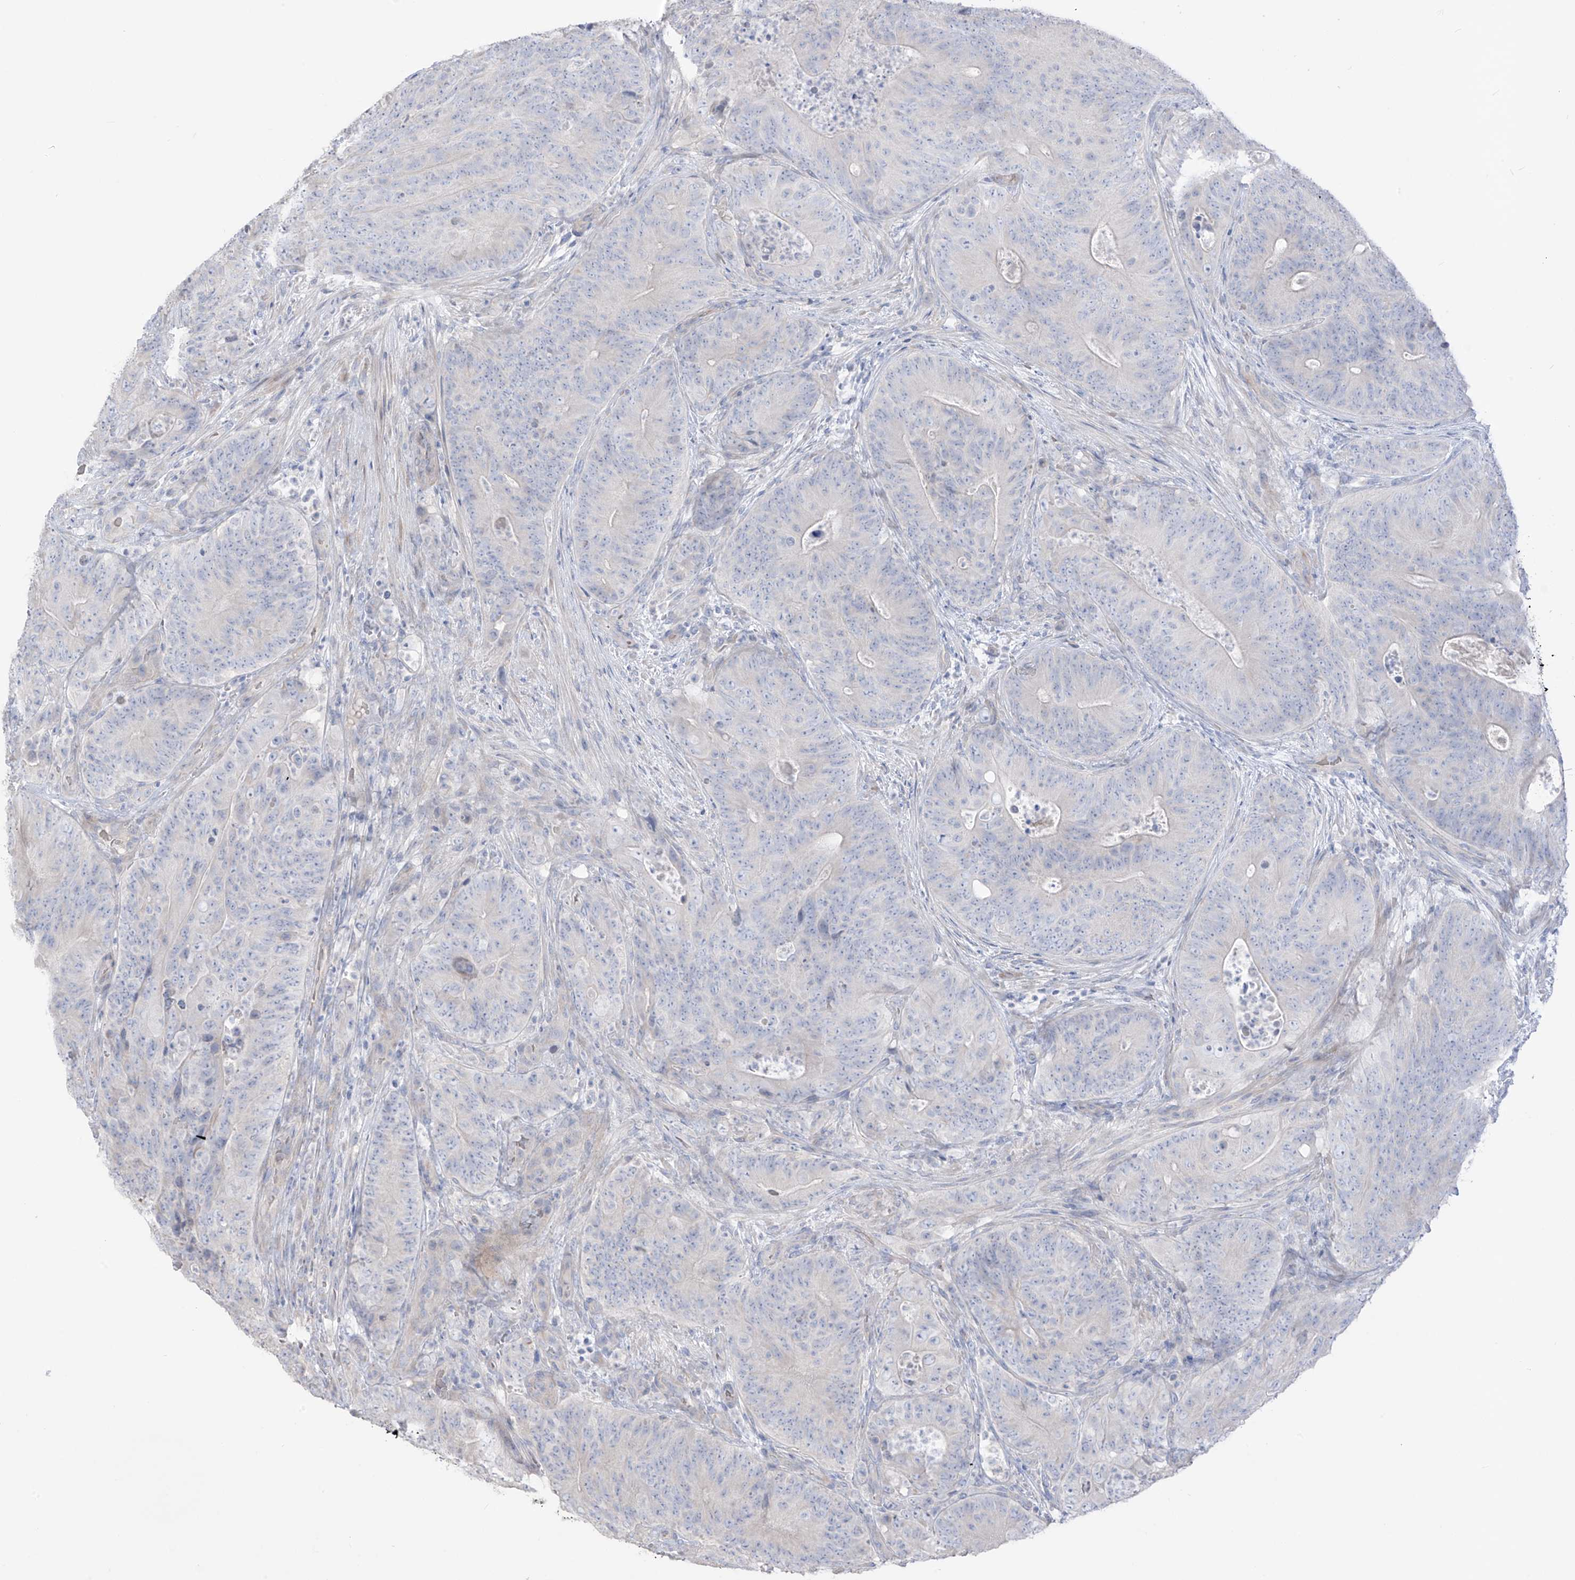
{"staining": {"intensity": "negative", "quantity": "none", "location": "none"}, "tissue": "colorectal cancer", "cell_type": "Tumor cells", "image_type": "cancer", "snomed": [{"axis": "morphology", "description": "Normal tissue, NOS"}, {"axis": "topography", "description": "Colon"}], "caption": "Tumor cells show no significant protein positivity in colorectal cancer.", "gene": "ASPRV1", "patient": {"sex": "female", "age": 82}}